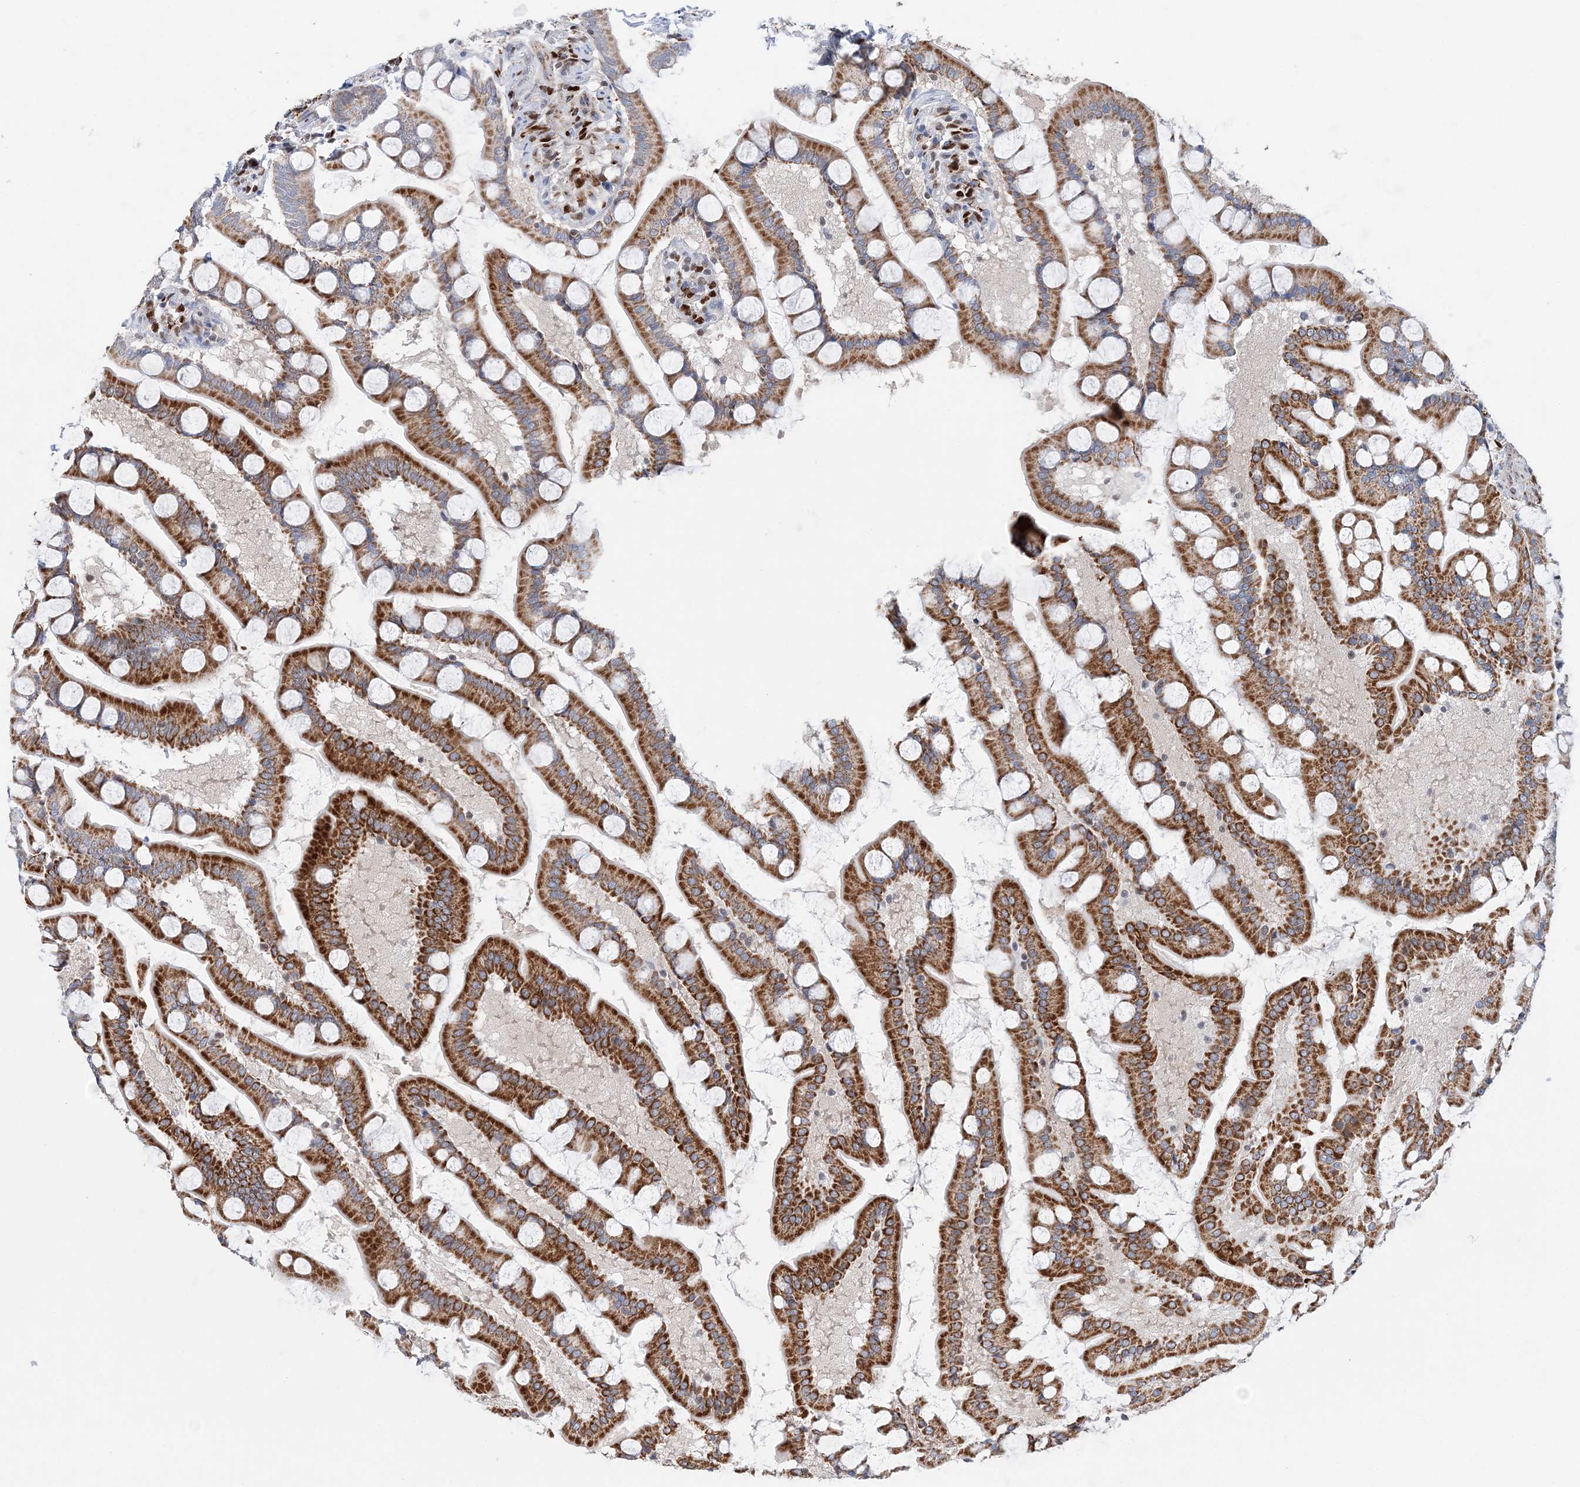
{"staining": {"intensity": "strong", "quantity": "25%-75%", "location": "cytoplasmic/membranous"}, "tissue": "small intestine", "cell_type": "Glandular cells", "image_type": "normal", "snomed": [{"axis": "morphology", "description": "Normal tissue, NOS"}, {"axis": "topography", "description": "Small intestine"}], "caption": "A high-resolution image shows immunohistochemistry staining of normal small intestine, which exhibits strong cytoplasmic/membranous expression in approximately 25%-75% of glandular cells.", "gene": "NIT2", "patient": {"sex": "male", "age": 41}}